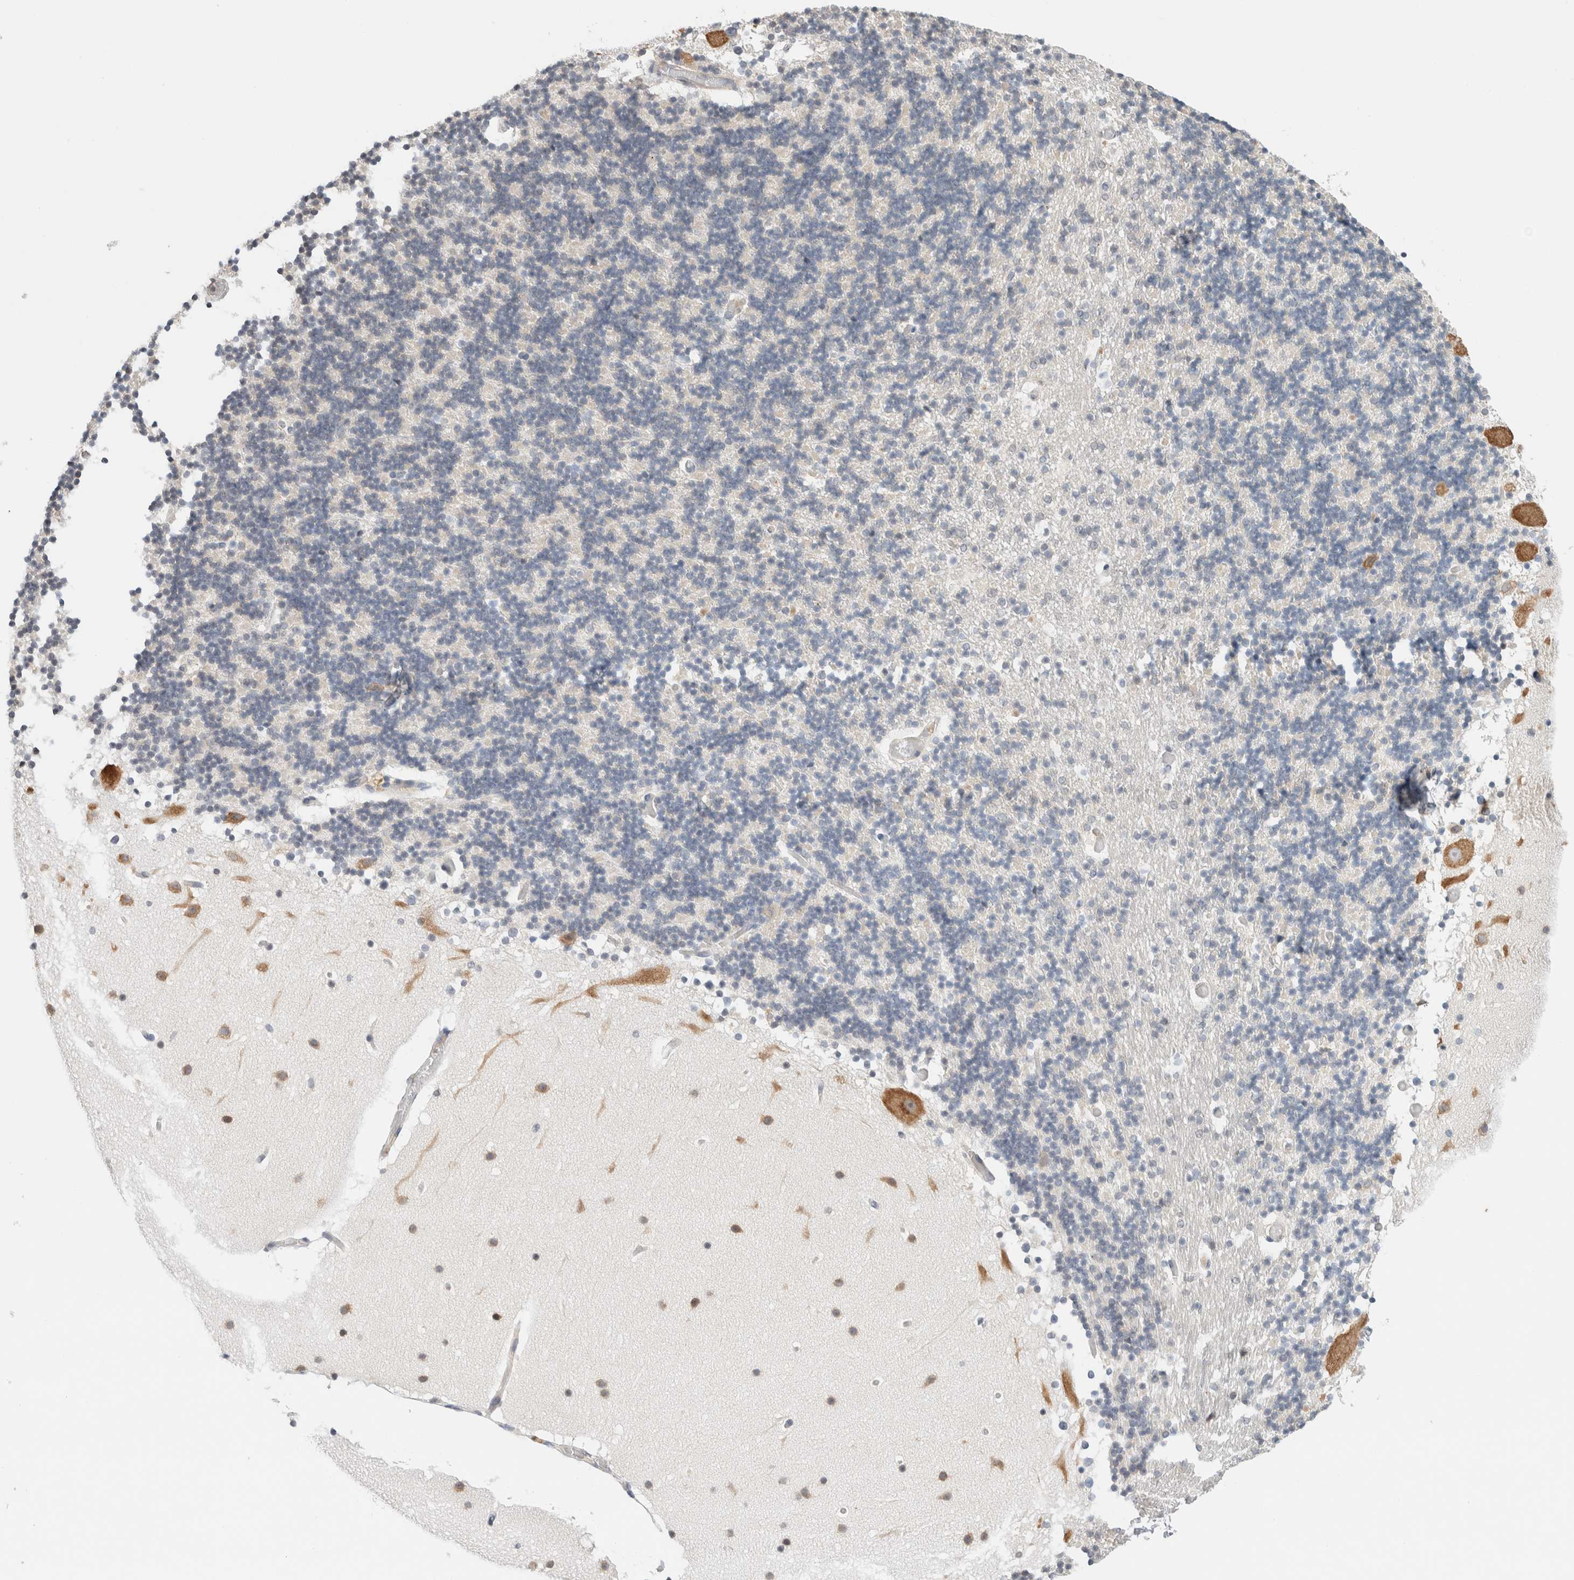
{"staining": {"intensity": "negative", "quantity": "none", "location": "none"}, "tissue": "cerebellum", "cell_type": "Cells in granular layer", "image_type": "normal", "snomed": [{"axis": "morphology", "description": "Normal tissue, NOS"}, {"axis": "topography", "description": "Cerebellum"}], "caption": "High magnification brightfield microscopy of unremarkable cerebellum stained with DAB (brown) and counterstained with hematoxylin (blue): cells in granular layer show no significant positivity.", "gene": "SPRTN", "patient": {"sex": "male", "age": 57}}